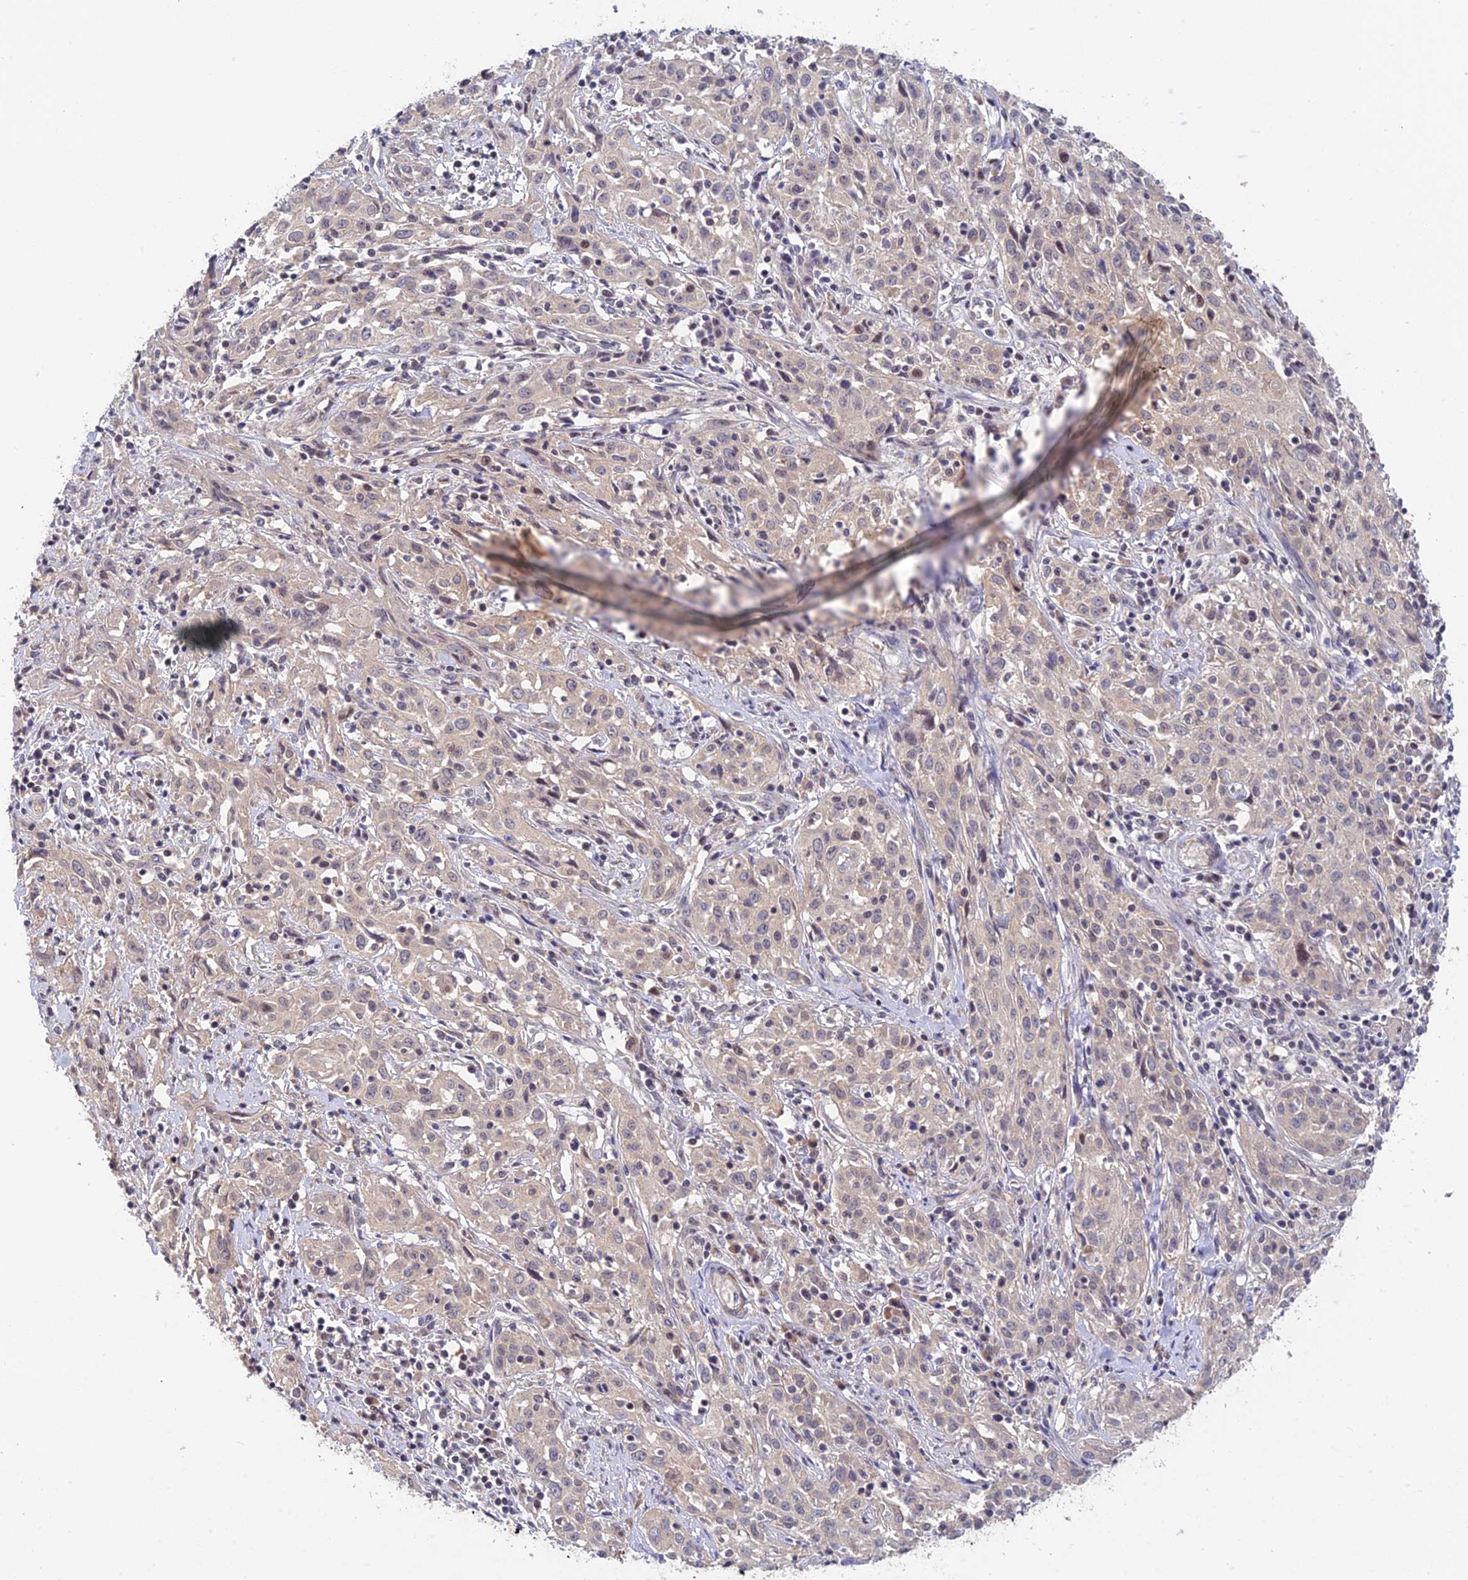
{"staining": {"intensity": "negative", "quantity": "none", "location": "none"}, "tissue": "cervical cancer", "cell_type": "Tumor cells", "image_type": "cancer", "snomed": [{"axis": "morphology", "description": "Squamous cell carcinoma, NOS"}, {"axis": "topography", "description": "Cervix"}], "caption": "Tumor cells show no significant protein expression in cervical cancer (squamous cell carcinoma).", "gene": "CWH43", "patient": {"sex": "female", "age": 57}}